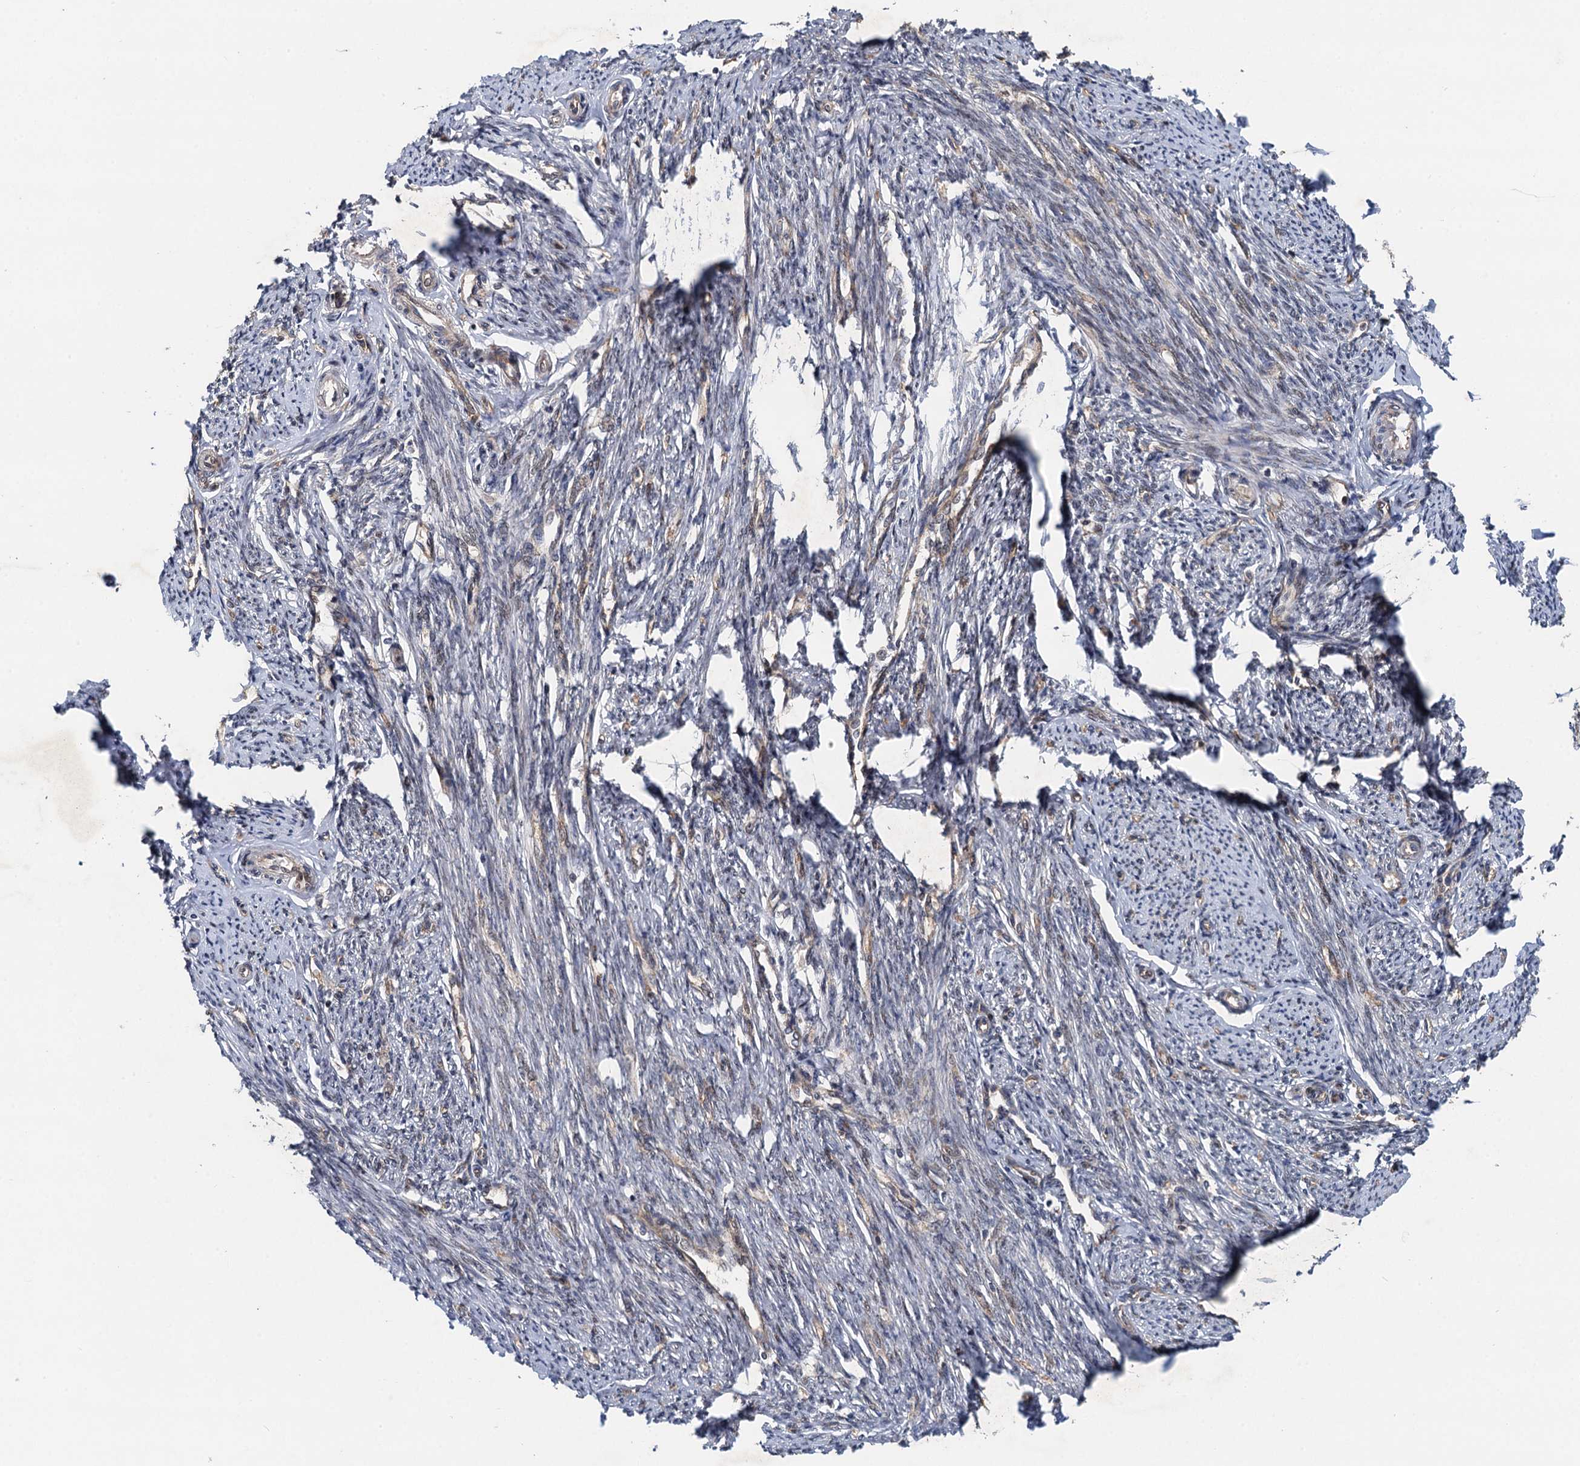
{"staining": {"intensity": "weak", "quantity": "<25%", "location": "nuclear"}, "tissue": "smooth muscle", "cell_type": "Smooth muscle cells", "image_type": "normal", "snomed": [{"axis": "morphology", "description": "Normal tissue, NOS"}, {"axis": "topography", "description": "Smooth muscle"}, {"axis": "topography", "description": "Uterus"}], "caption": "Immunohistochemistry photomicrograph of normal human smooth muscle stained for a protein (brown), which shows no staining in smooth muscle cells.", "gene": "NLRP10", "patient": {"sex": "female", "age": 59}}